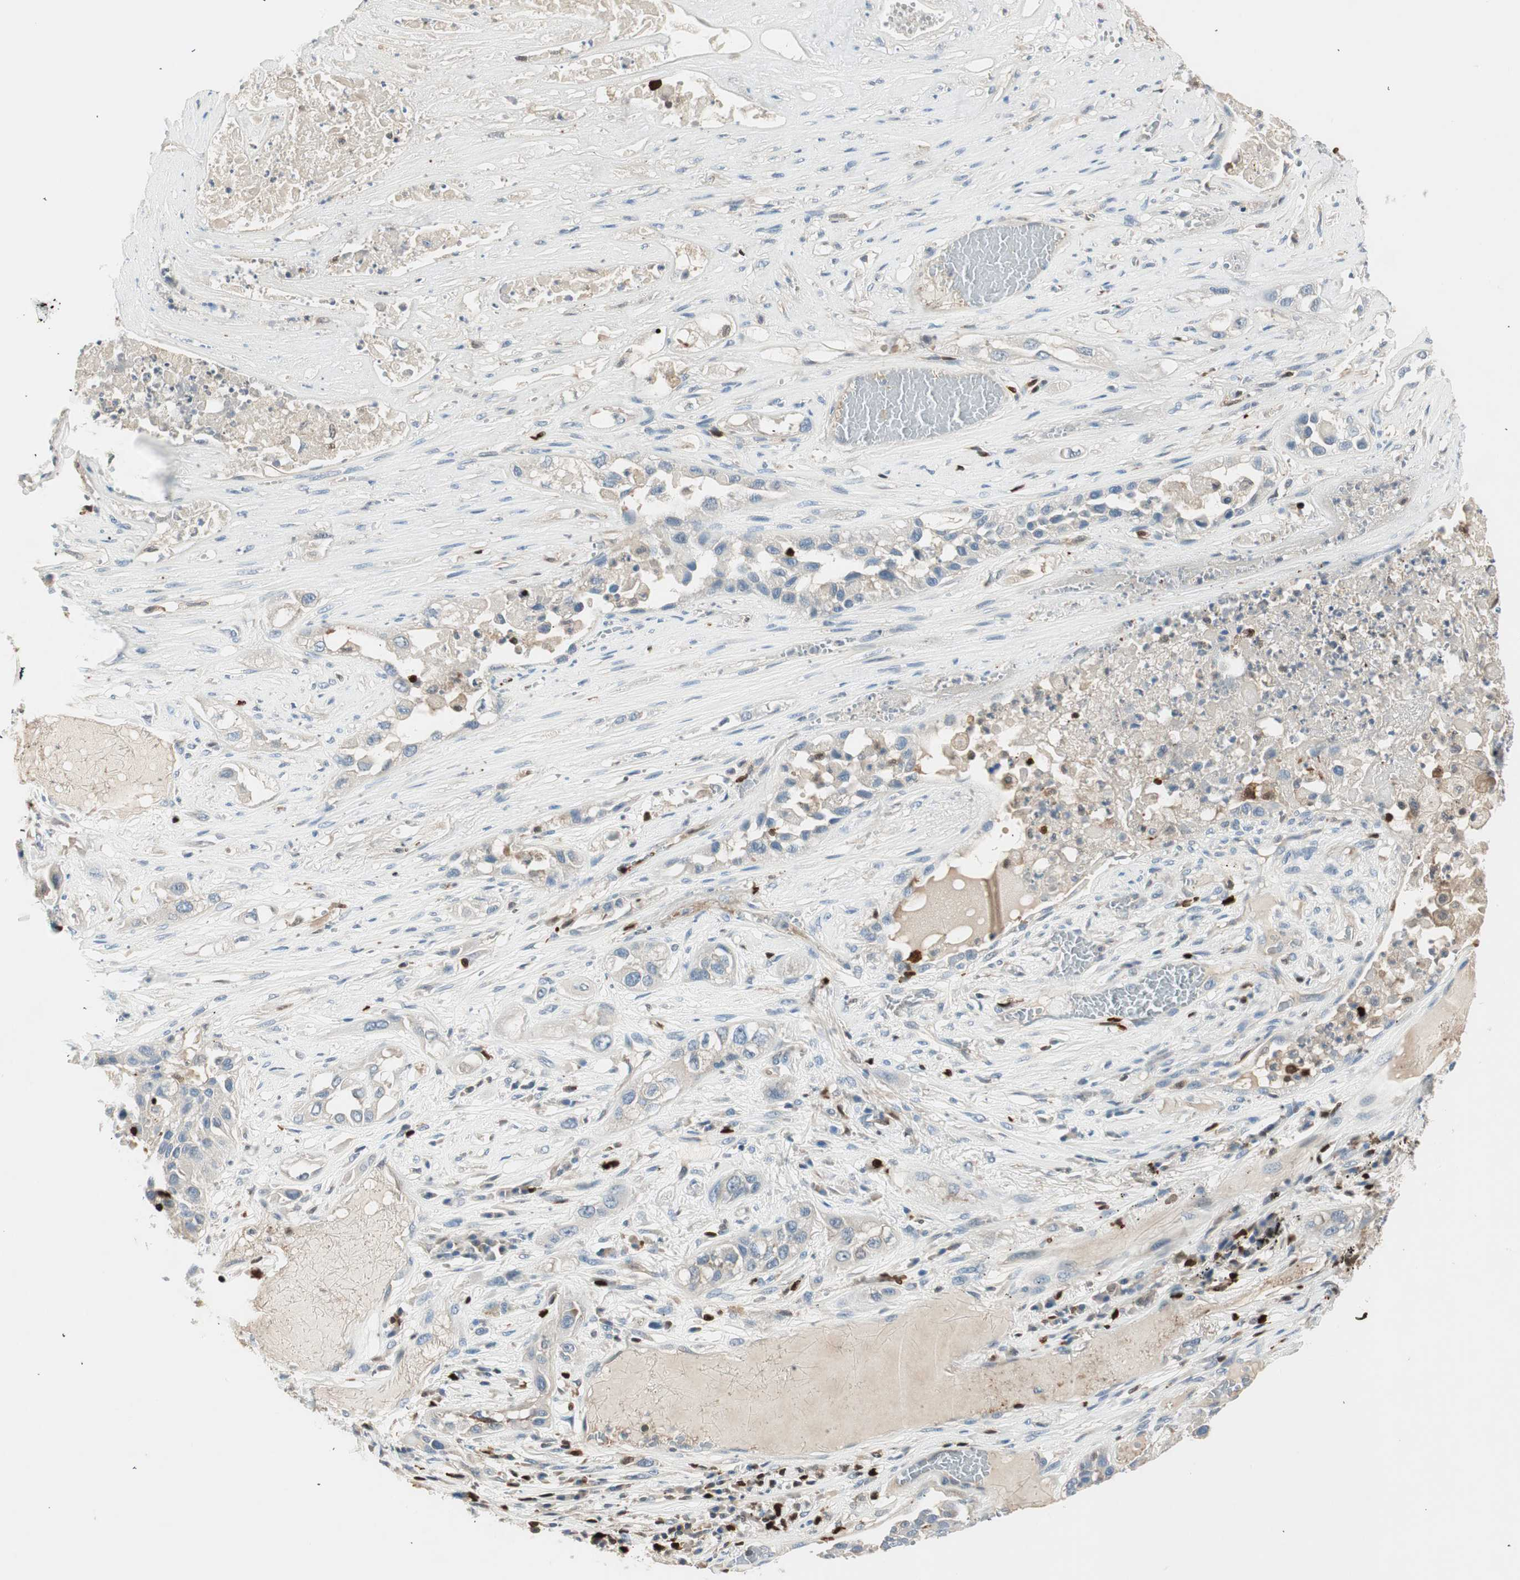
{"staining": {"intensity": "negative", "quantity": "none", "location": "none"}, "tissue": "lung cancer", "cell_type": "Tumor cells", "image_type": "cancer", "snomed": [{"axis": "morphology", "description": "Squamous cell carcinoma, NOS"}, {"axis": "topography", "description": "Lung"}], "caption": "Immunohistochemistry photomicrograph of neoplastic tissue: squamous cell carcinoma (lung) stained with DAB (3,3'-diaminobenzidine) exhibits no significant protein positivity in tumor cells.", "gene": "COTL1", "patient": {"sex": "male", "age": 71}}